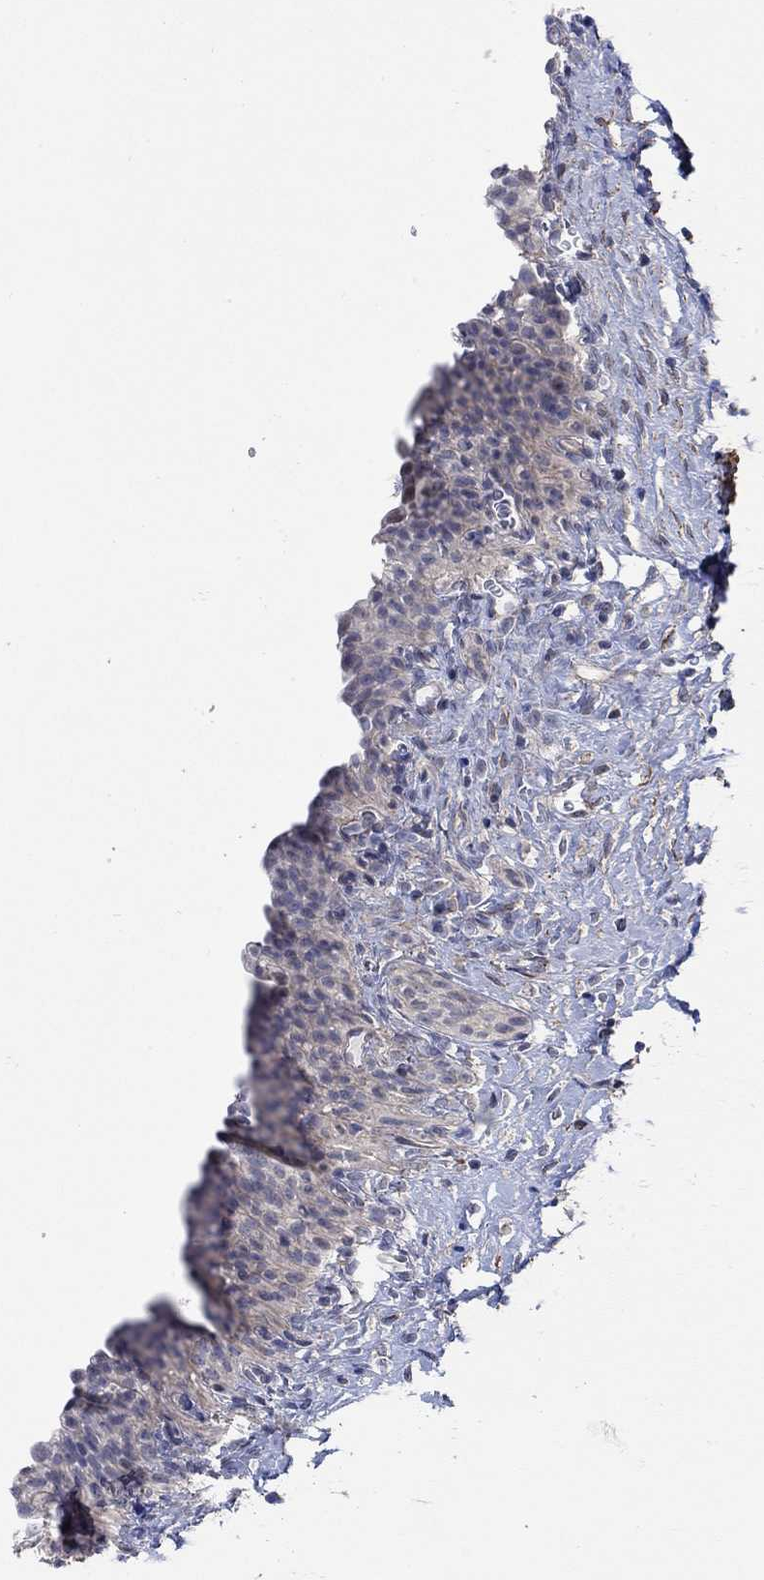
{"staining": {"intensity": "weak", "quantity": "<25%", "location": "cytoplasmic/membranous"}, "tissue": "urinary bladder", "cell_type": "Urothelial cells", "image_type": "normal", "snomed": [{"axis": "morphology", "description": "Normal tissue, NOS"}, {"axis": "topography", "description": "Urinary bladder"}], "caption": "This histopathology image is of normal urinary bladder stained with immunohistochemistry to label a protein in brown with the nuclei are counter-stained blue. There is no positivity in urothelial cells.", "gene": "SCN7A", "patient": {"sex": "male", "age": 76}}